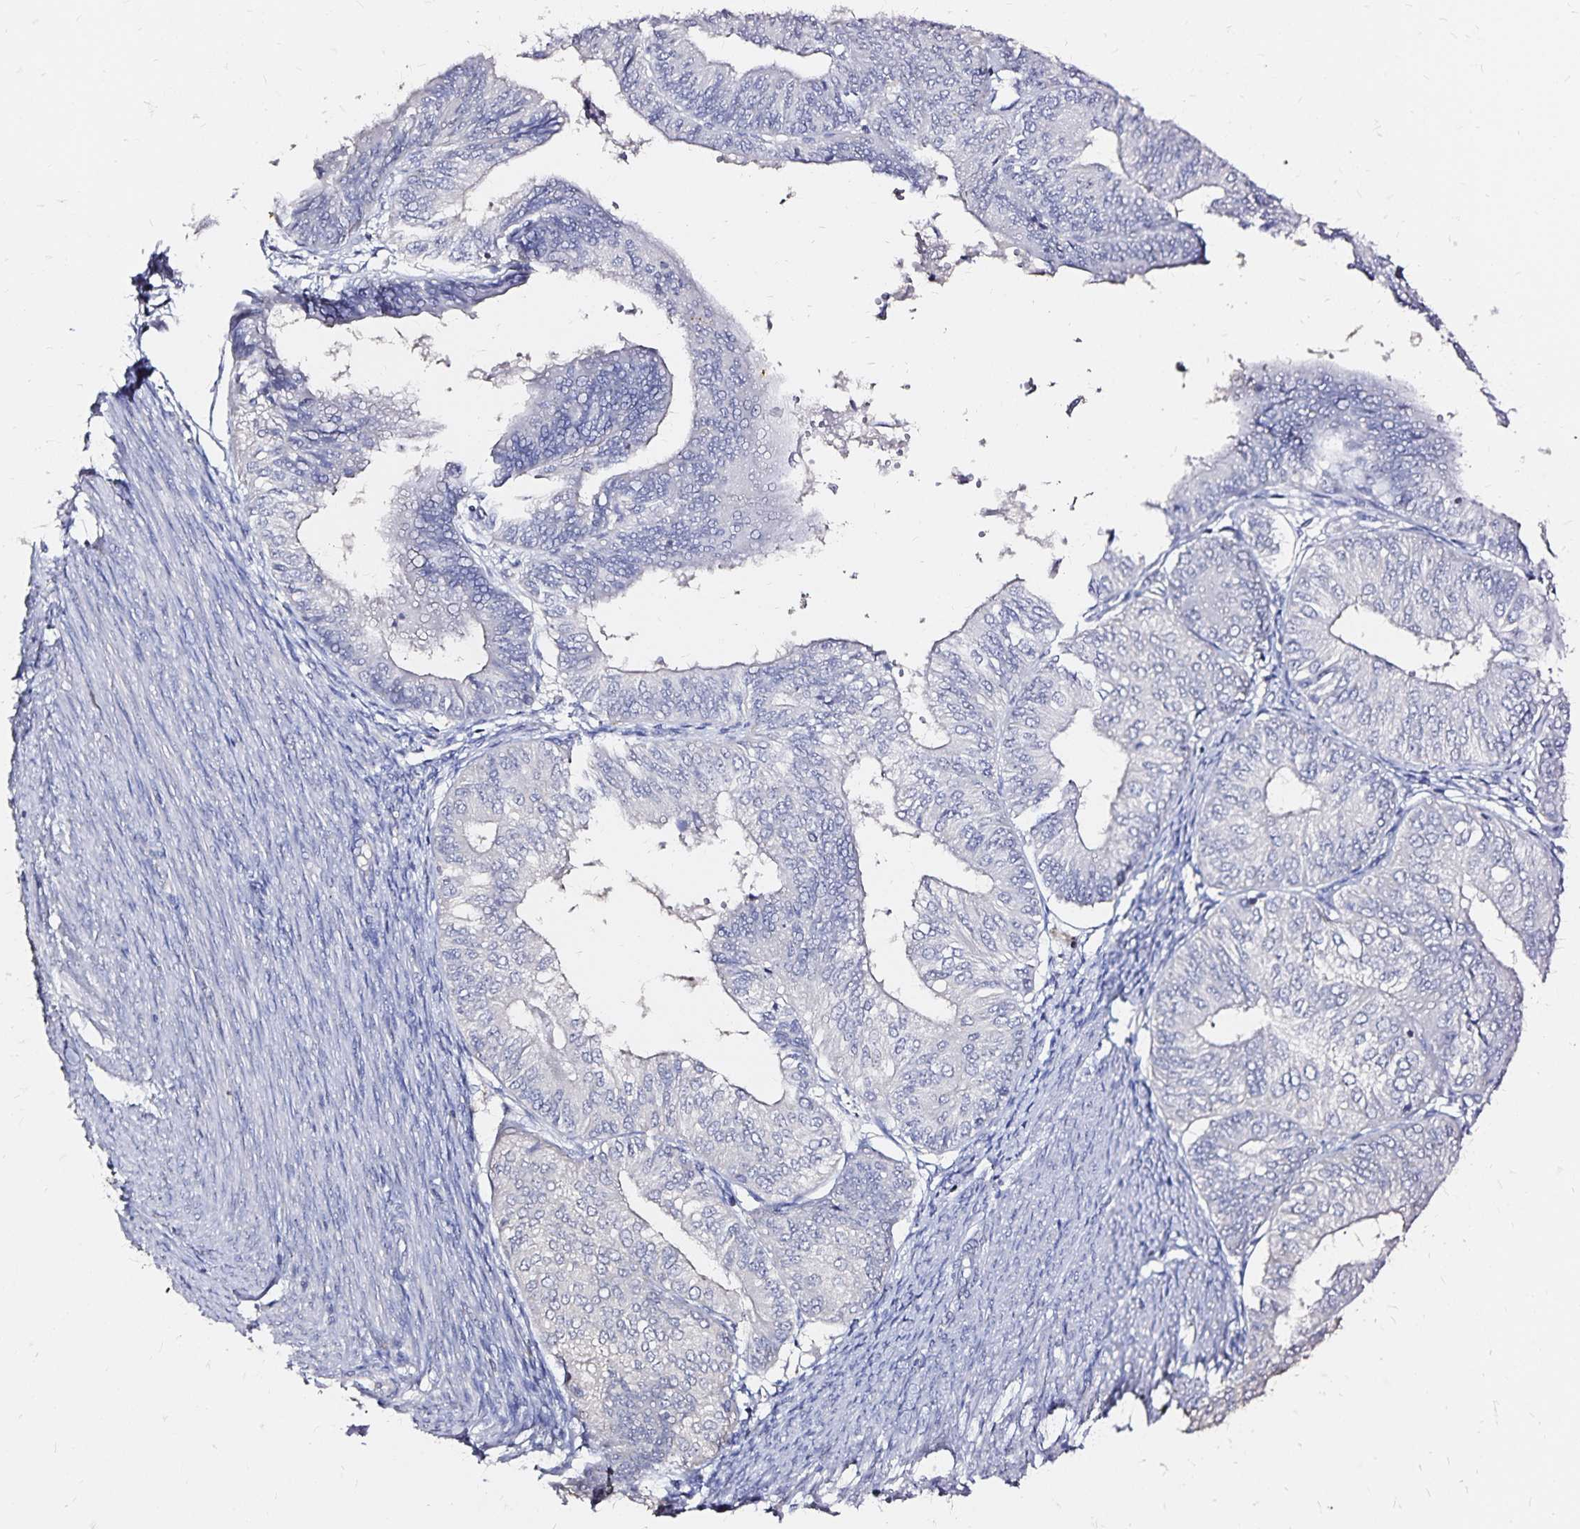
{"staining": {"intensity": "negative", "quantity": "none", "location": "none"}, "tissue": "endometrial cancer", "cell_type": "Tumor cells", "image_type": "cancer", "snomed": [{"axis": "morphology", "description": "Adenocarcinoma, NOS"}, {"axis": "topography", "description": "Endometrium"}], "caption": "IHC photomicrograph of neoplastic tissue: endometrial adenocarcinoma stained with DAB reveals no significant protein staining in tumor cells.", "gene": "SLC5A1", "patient": {"sex": "female", "age": 58}}